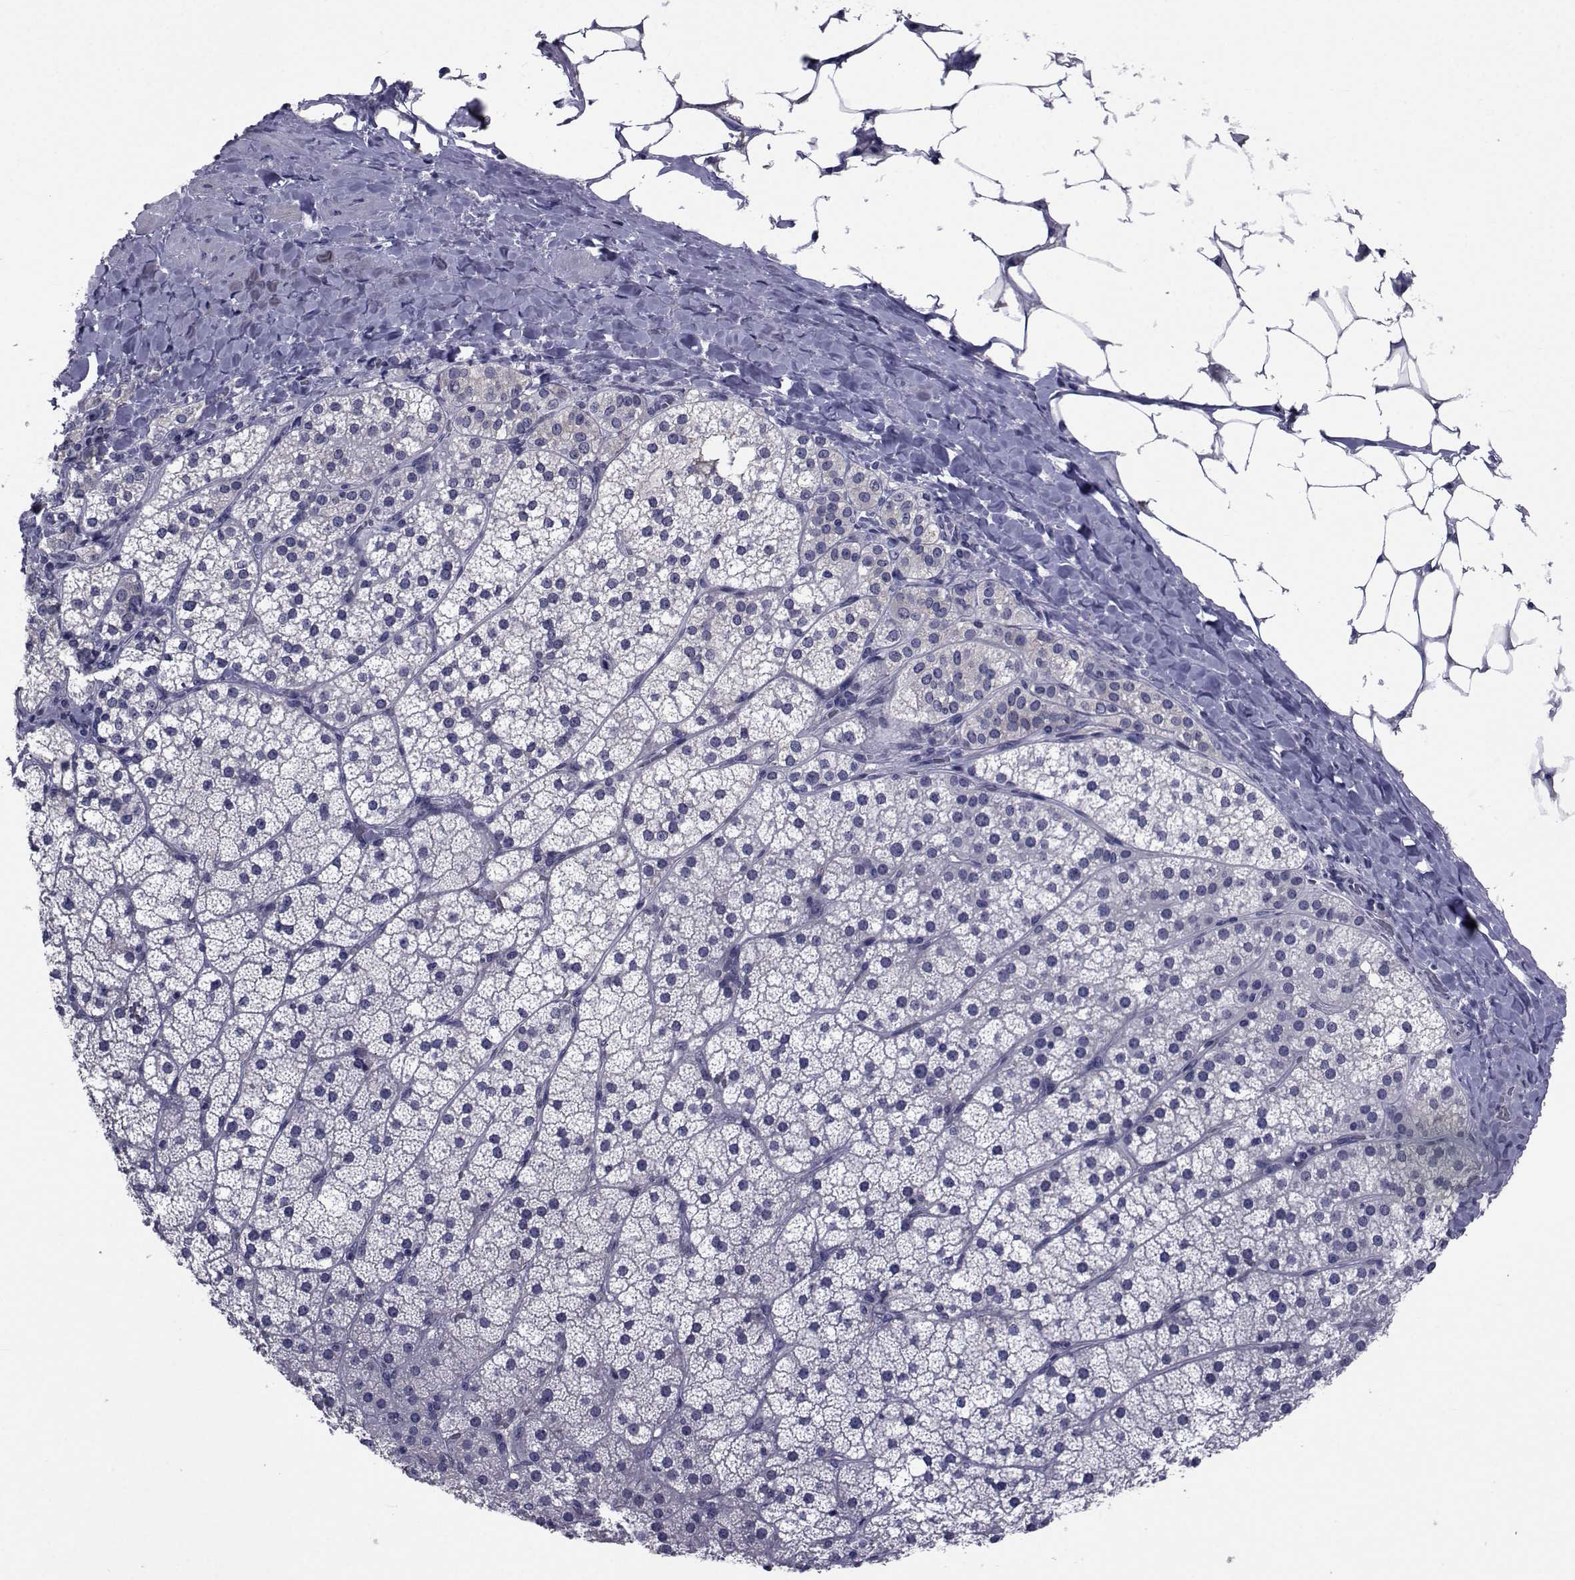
{"staining": {"intensity": "negative", "quantity": "none", "location": "none"}, "tissue": "adrenal gland", "cell_type": "Glandular cells", "image_type": "normal", "snomed": [{"axis": "morphology", "description": "Normal tissue, NOS"}, {"axis": "topography", "description": "Adrenal gland"}], "caption": "IHC photomicrograph of normal adrenal gland stained for a protein (brown), which displays no staining in glandular cells.", "gene": "SEMA5B", "patient": {"sex": "male", "age": 53}}